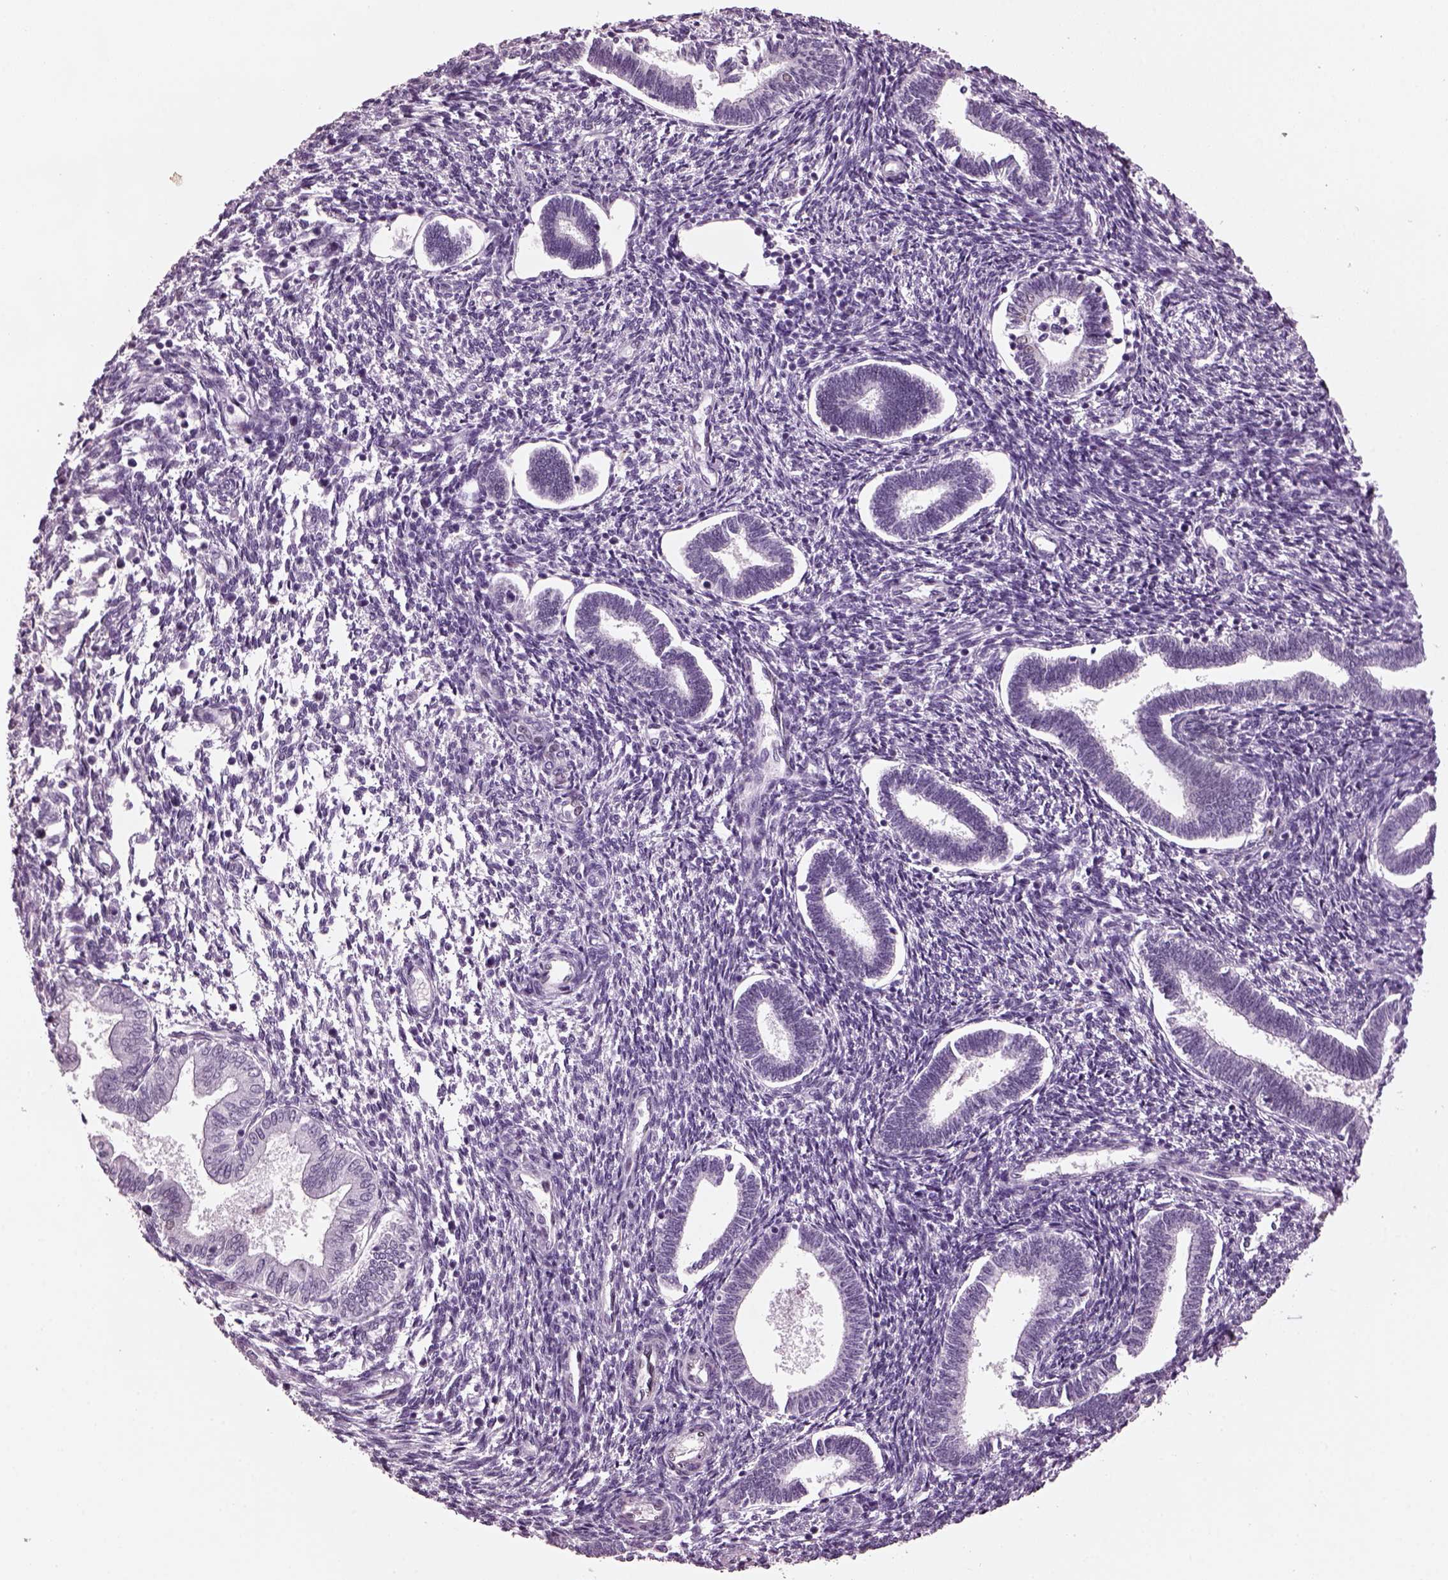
{"staining": {"intensity": "negative", "quantity": "none", "location": "none"}, "tissue": "endometrium", "cell_type": "Cells in endometrial stroma", "image_type": "normal", "snomed": [{"axis": "morphology", "description": "Normal tissue, NOS"}, {"axis": "topography", "description": "Endometrium"}], "caption": "IHC micrograph of normal endometrium: endometrium stained with DAB (3,3'-diaminobenzidine) demonstrates no significant protein expression in cells in endometrial stroma. Brightfield microscopy of IHC stained with DAB (3,3'-diaminobenzidine) (brown) and hematoxylin (blue), captured at high magnification.", "gene": "KRTAP3", "patient": {"sex": "female", "age": 42}}